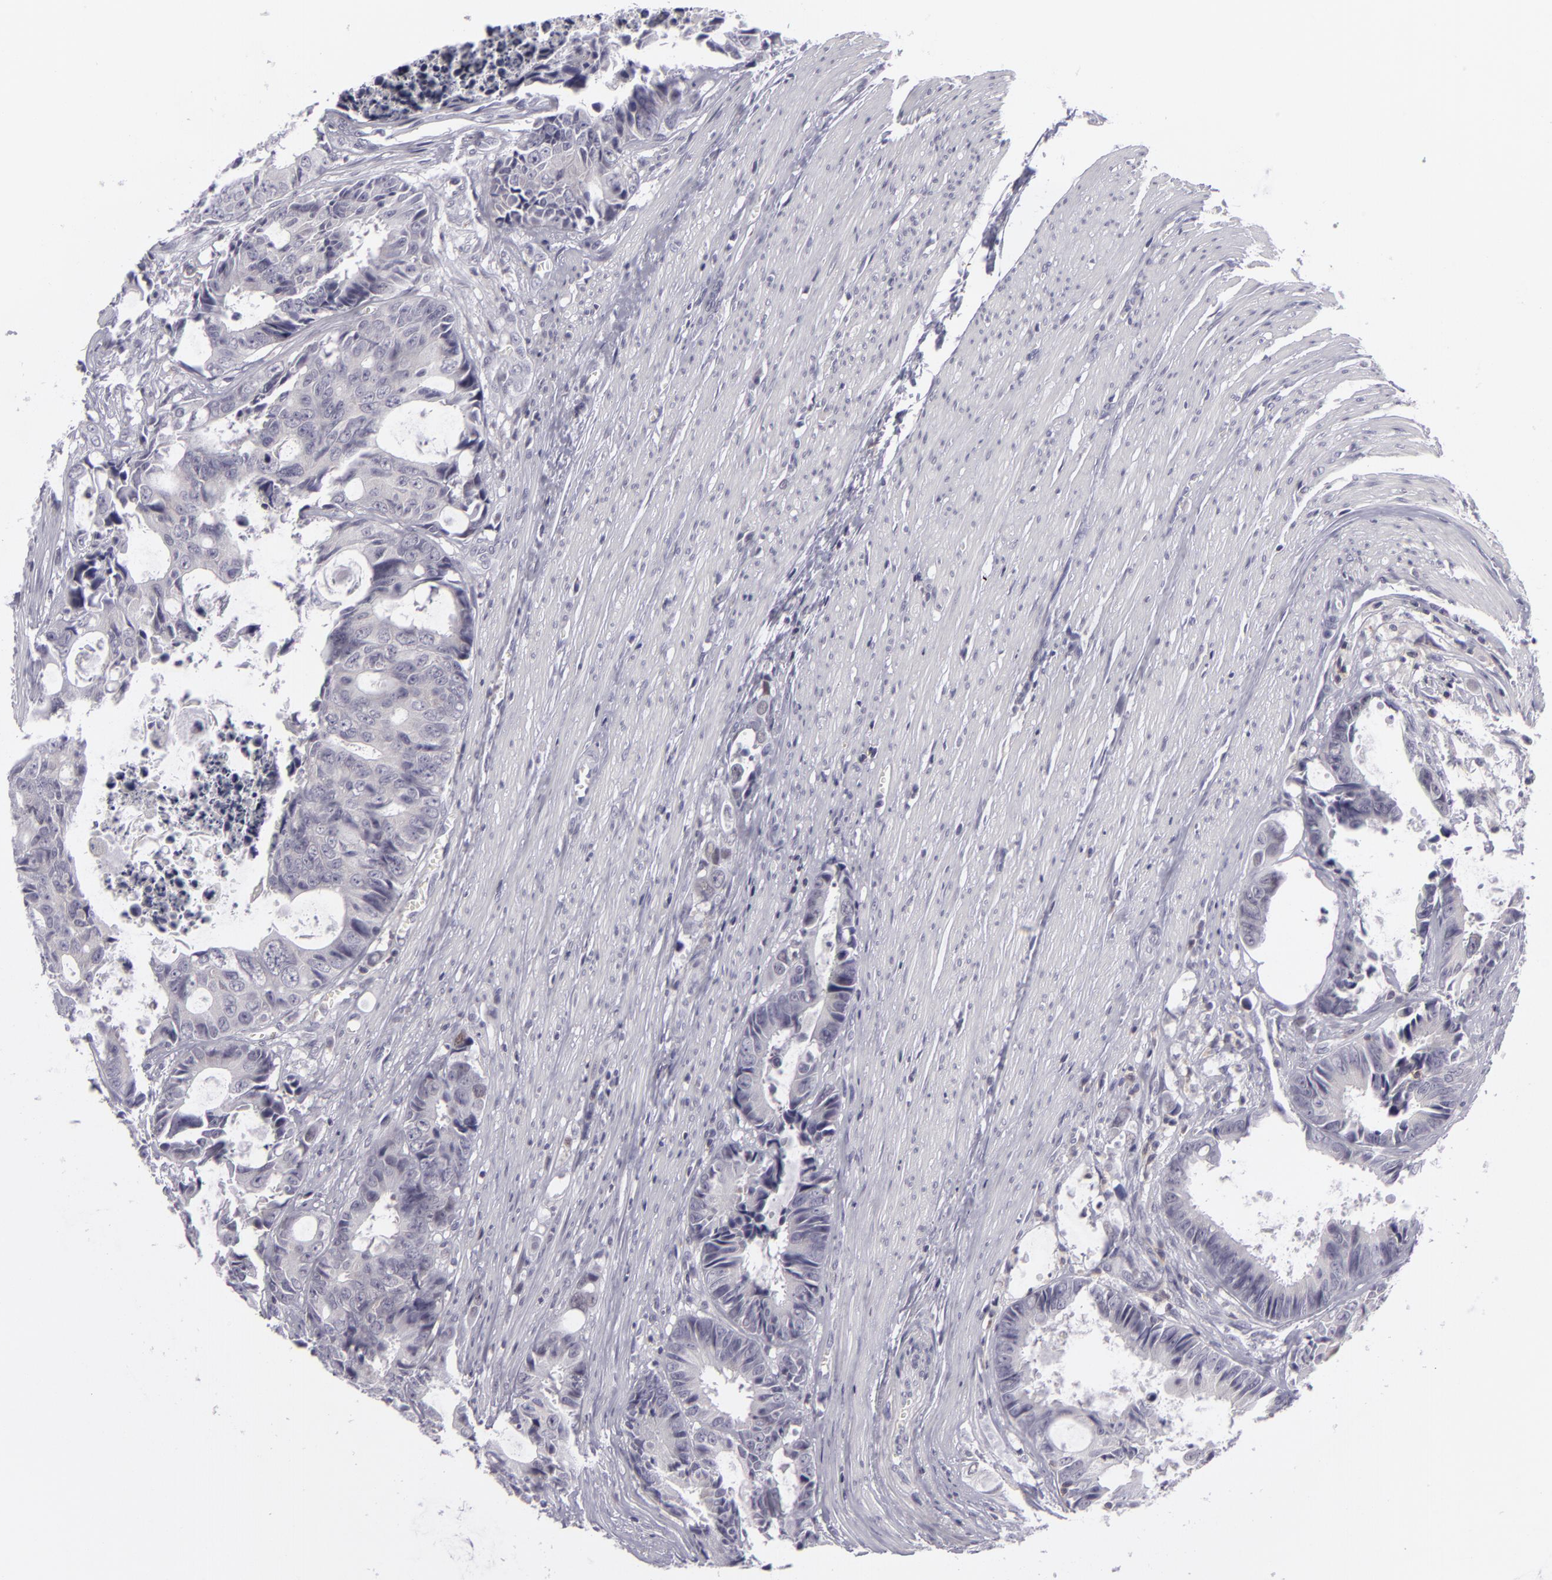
{"staining": {"intensity": "negative", "quantity": "none", "location": "none"}, "tissue": "colorectal cancer", "cell_type": "Tumor cells", "image_type": "cancer", "snomed": [{"axis": "morphology", "description": "Adenocarcinoma, NOS"}, {"axis": "topography", "description": "Rectum"}], "caption": "The micrograph exhibits no significant expression in tumor cells of colorectal cancer (adenocarcinoma).", "gene": "KCNAB2", "patient": {"sex": "female", "age": 98}}